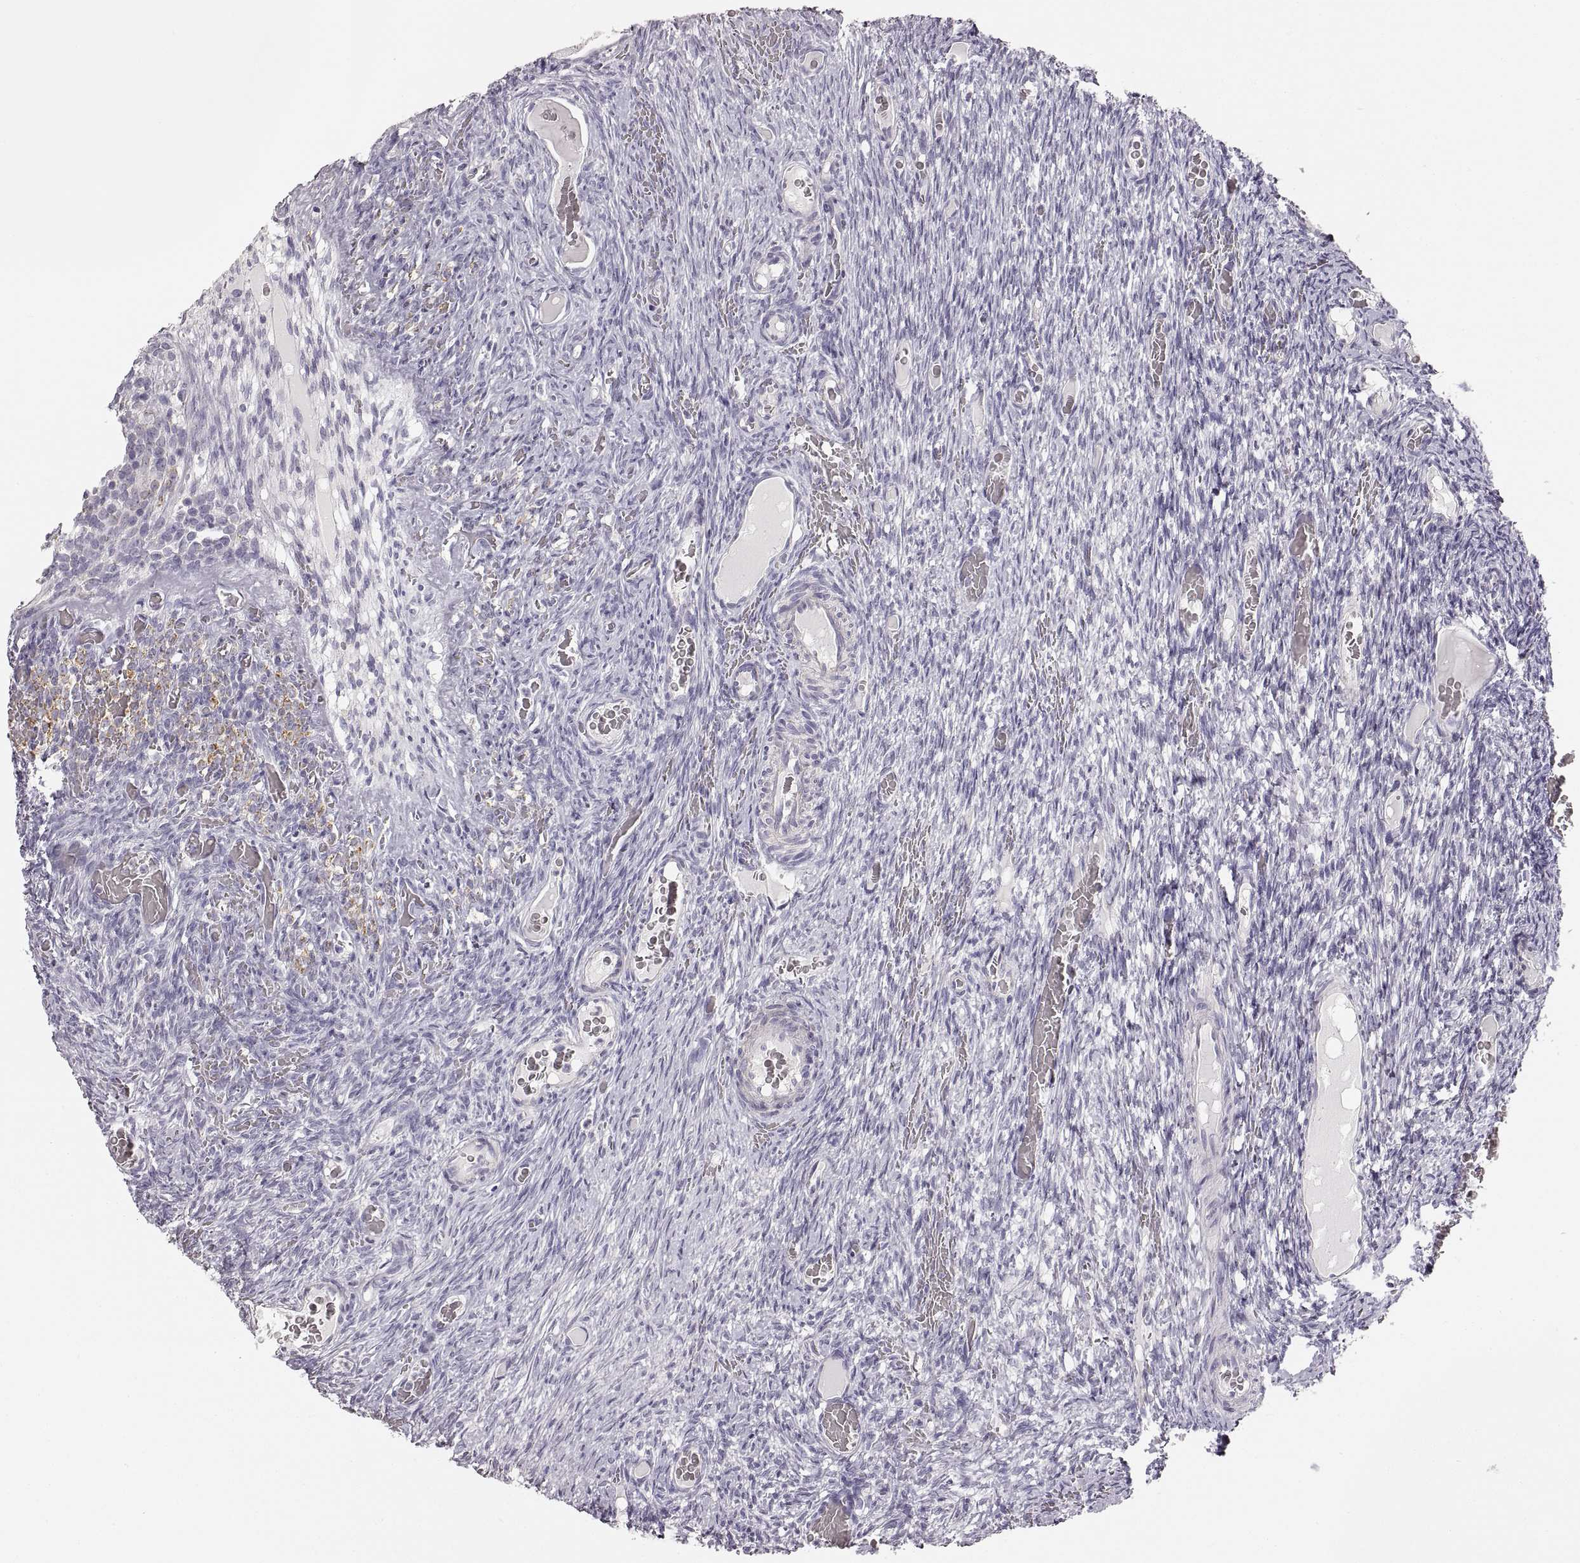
{"staining": {"intensity": "negative", "quantity": "none", "location": "none"}, "tissue": "ovary", "cell_type": "Ovarian stroma cells", "image_type": "normal", "snomed": [{"axis": "morphology", "description": "Normal tissue, NOS"}, {"axis": "topography", "description": "Ovary"}], "caption": "Normal ovary was stained to show a protein in brown. There is no significant staining in ovarian stroma cells. (DAB immunohistochemistry, high magnification).", "gene": "RDH13", "patient": {"sex": "female", "age": 34}}